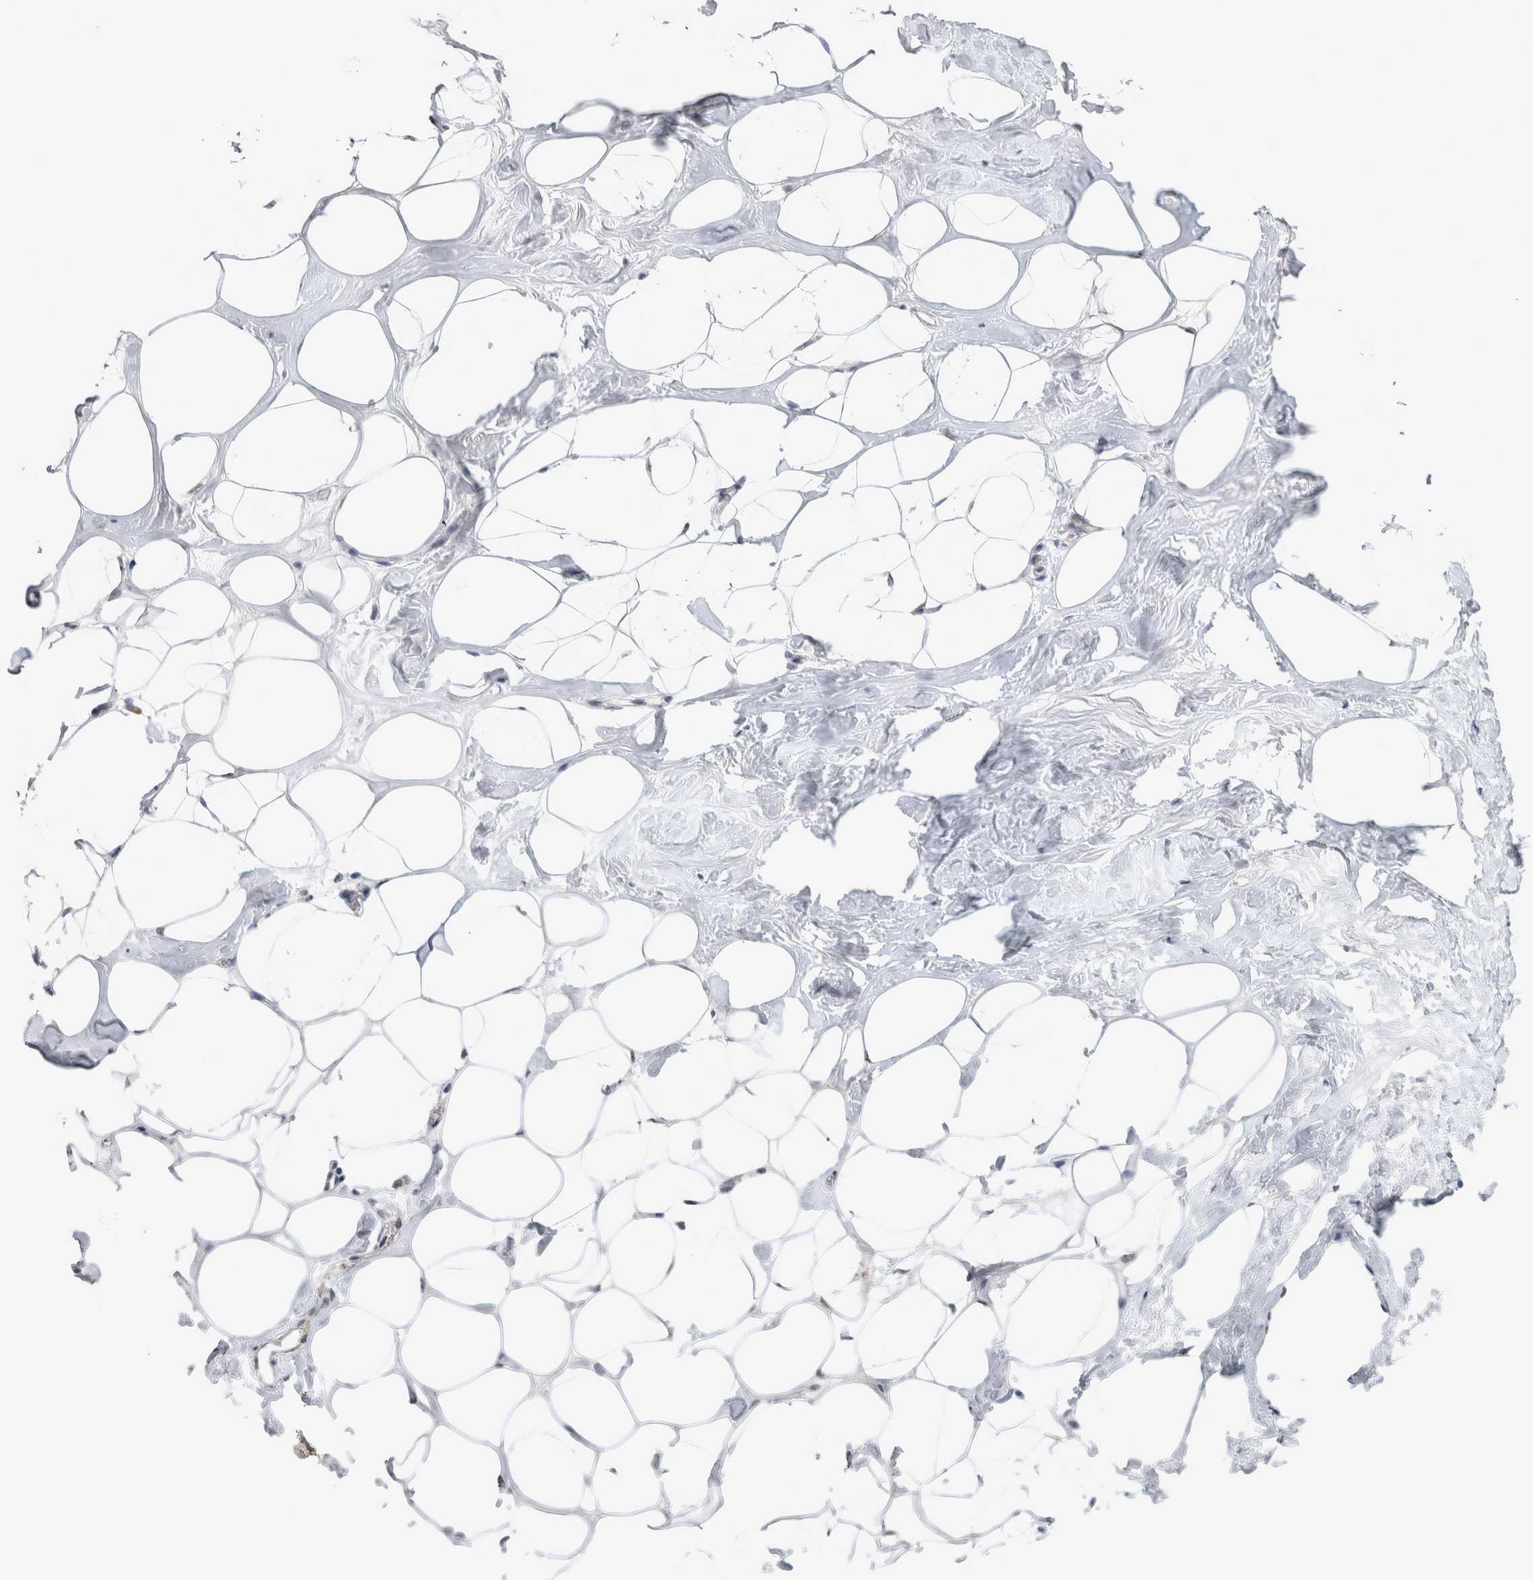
{"staining": {"intensity": "negative", "quantity": "none", "location": "none"}, "tissue": "adipose tissue", "cell_type": "Adipocytes", "image_type": "normal", "snomed": [{"axis": "morphology", "description": "Normal tissue, NOS"}, {"axis": "morphology", "description": "Fibrosis, NOS"}, {"axis": "topography", "description": "Breast"}, {"axis": "topography", "description": "Adipose tissue"}], "caption": "Immunohistochemistry (IHC) of benign human adipose tissue displays no staining in adipocytes.", "gene": "RBM28", "patient": {"sex": "female", "age": 39}}